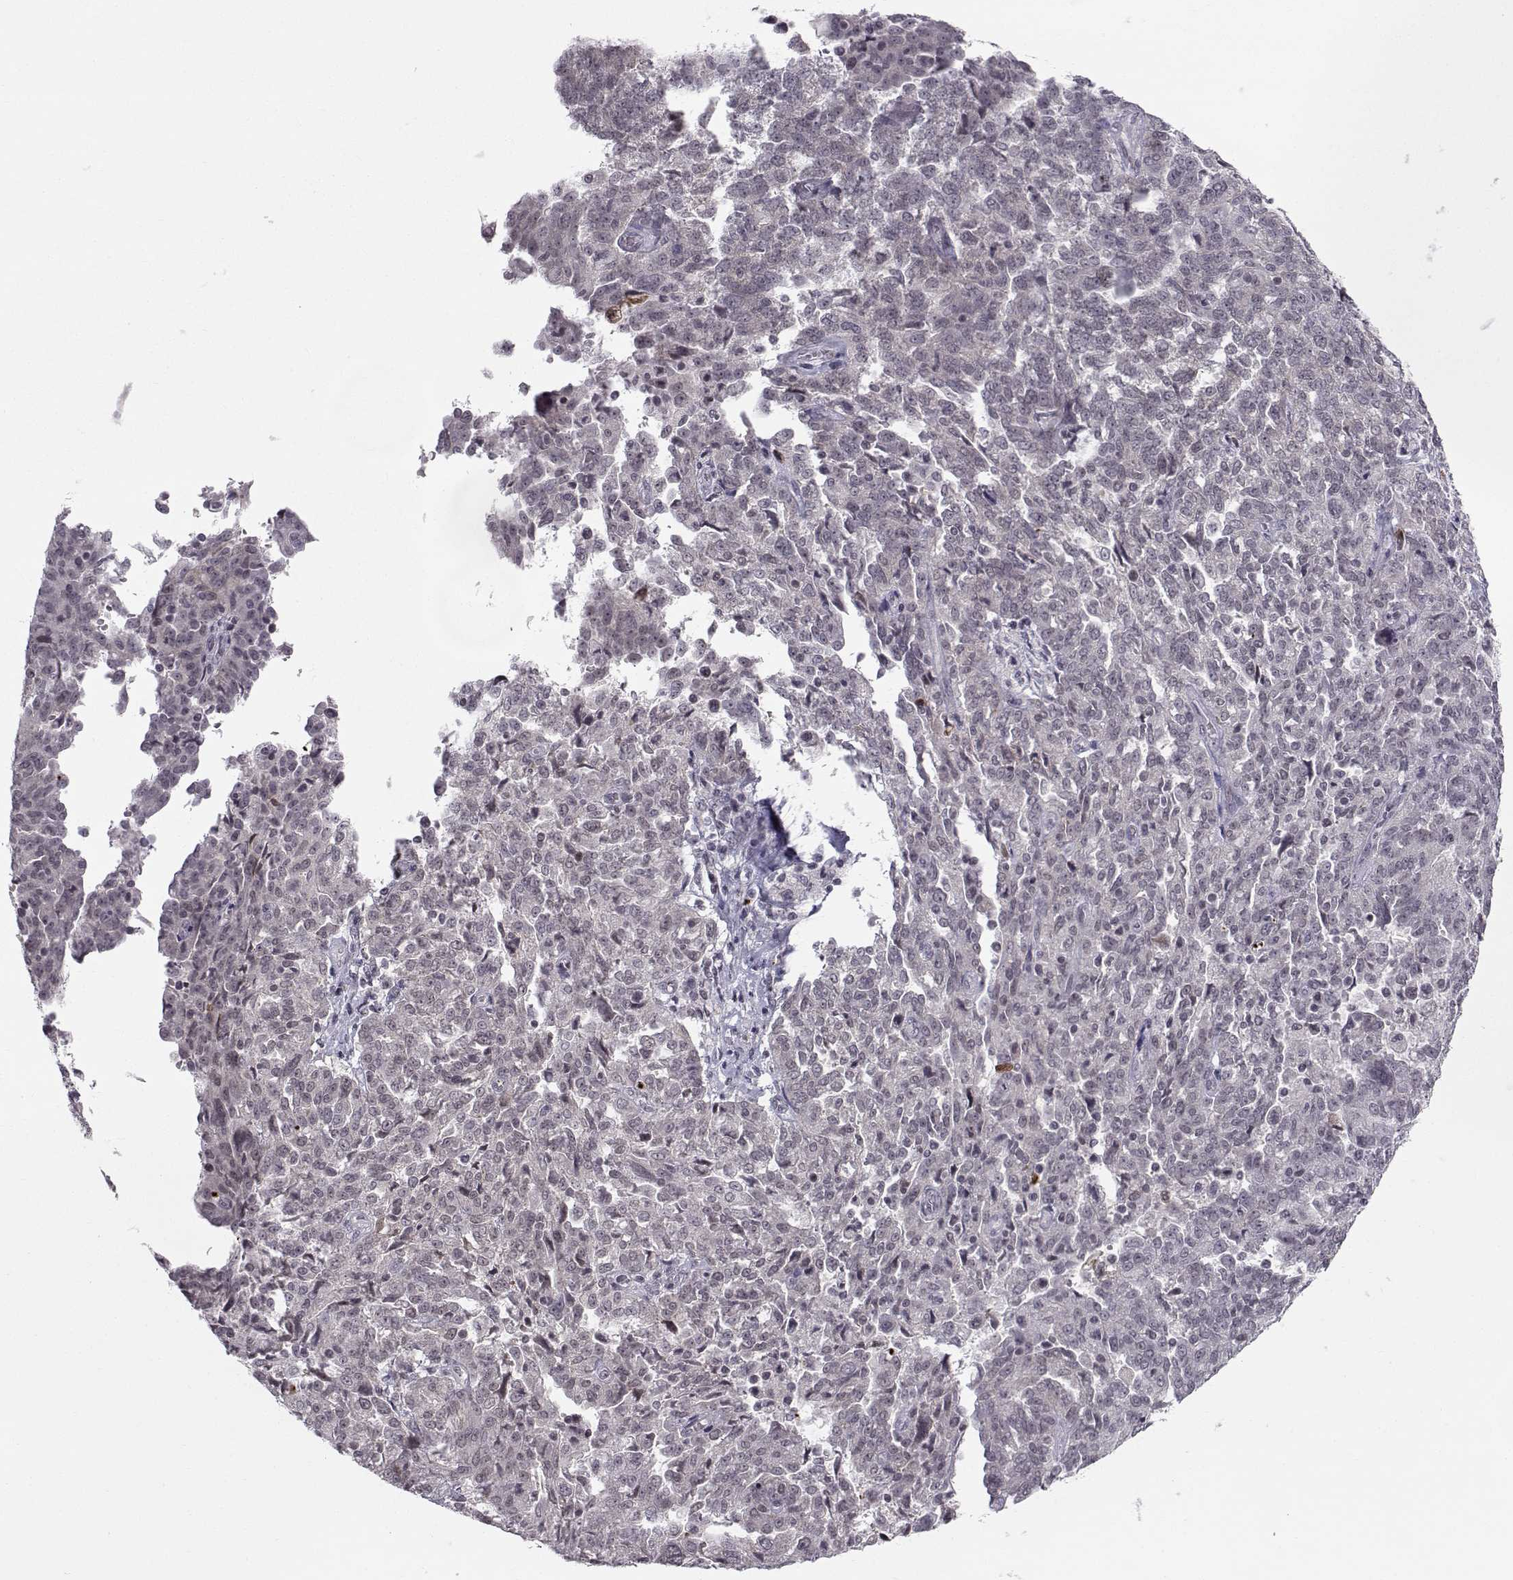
{"staining": {"intensity": "negative", "quantity": "none", "location": "none"}, "tissue": "ovarian cancer", "cell_type": "Tumor cells", "image_type": "cancer", "snomed": [{"axis": "morphology", "description": "Cystadenocarcinoma, serous, NOS"}, {"axis": "topography", "description": "Ovary"}], "caption": "DAB (3,3'-diaminobenzidine) immunohistochemical staining of human ovarian serous cystadenocarcinoma shows no significant positivity in tumor cells.", "gene": "MARCHF4", "patient": {"sex": "female", "age": 67}}